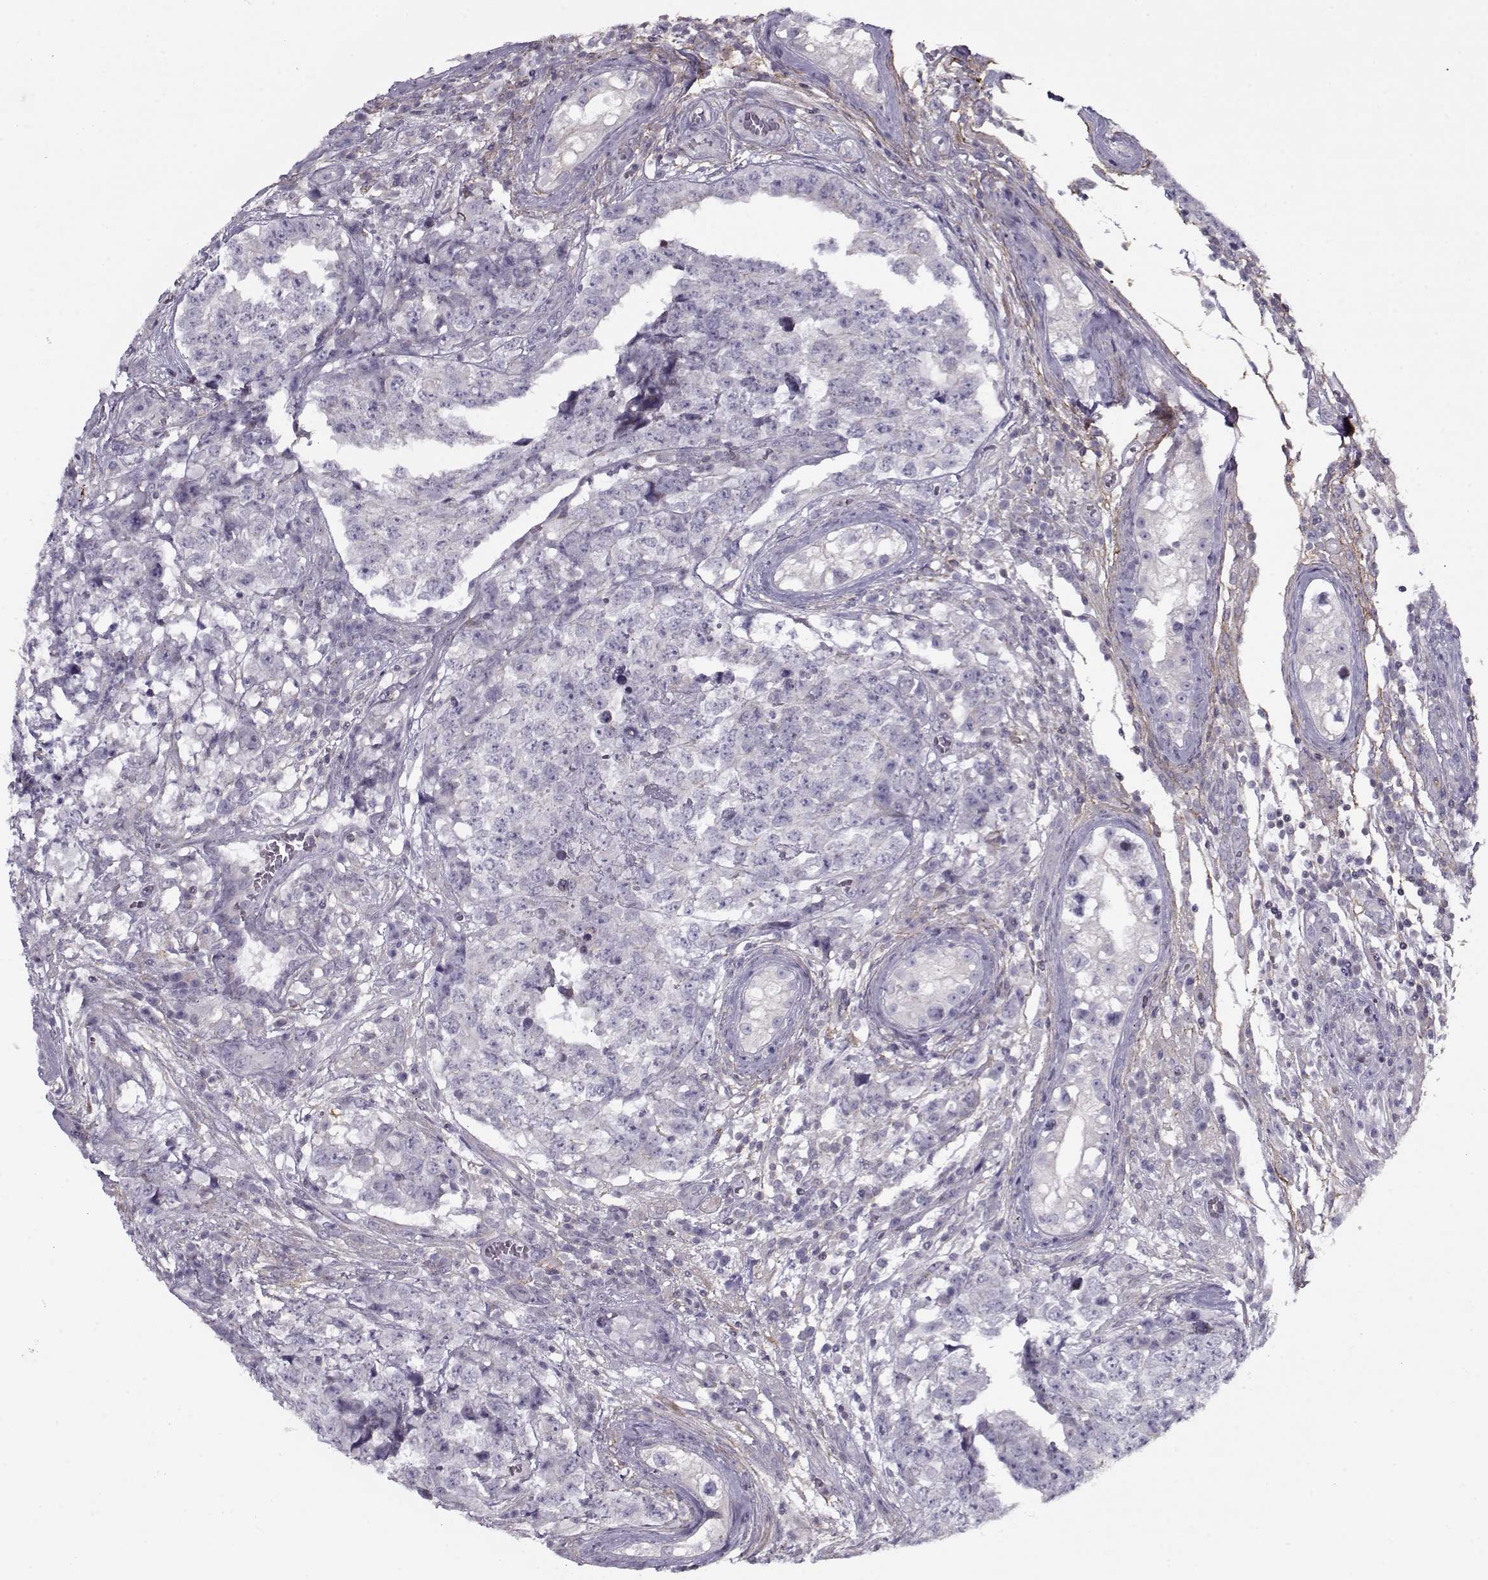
{"staining": {"intensity": "negative", "quantity": "none", "location": "none"}, "tissue": "testis cancer", "cell_type": "Tumor cells", "image_type": "cancer", "snomed": [{"axis": "morphology", "description": "Carcinoma, Embryonal, NOS"}, {"axis": "topography", "description": "Testis"}], "caption": "Immunohistochemical staining of testis cancer (embryonal carcinoma) displays no significant staining in tumor cells.", "gene": "PP2D1", "patient": {"sex": "male", "age": 23}}